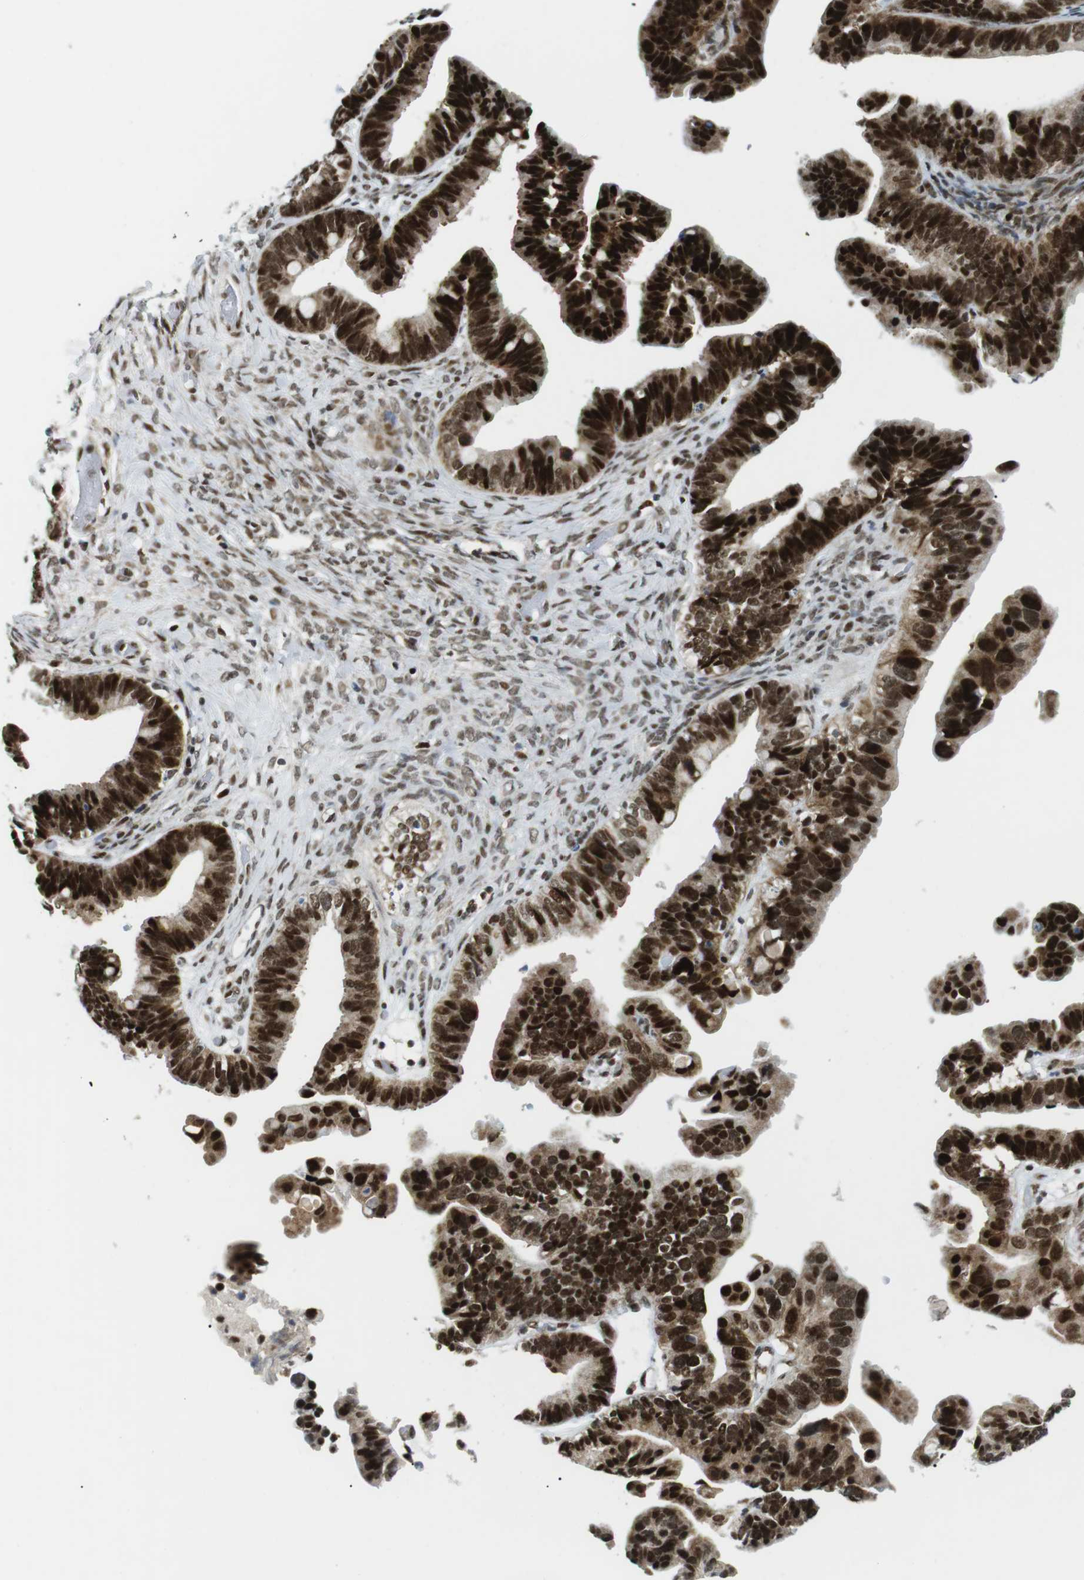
{"staining": {"intensity": "strong", "quantity": ">75%", "location": "cytoplasmic/membranous,nuclear"}, "tissue": "ovarian cancer", "cell_type": "Tumor cells", "image_type": "cancer", "snomed": [{"axis": "morphology", "description": "Cystadenocarcinoma, serous, NOS"}, {"axis": "topography", "description": "Ovary"}], "caption": "An immunohistochemistry (IHC) image of neoplastic tissue is shown. Protein staining in brown shows strong cytoplasmic/membranous and nuclear positivity in serous cystadenocarcinoma (ovarian) within tumor cells.", "gene": "CDC27", "patient": {"sex": "female", "age": 56}}